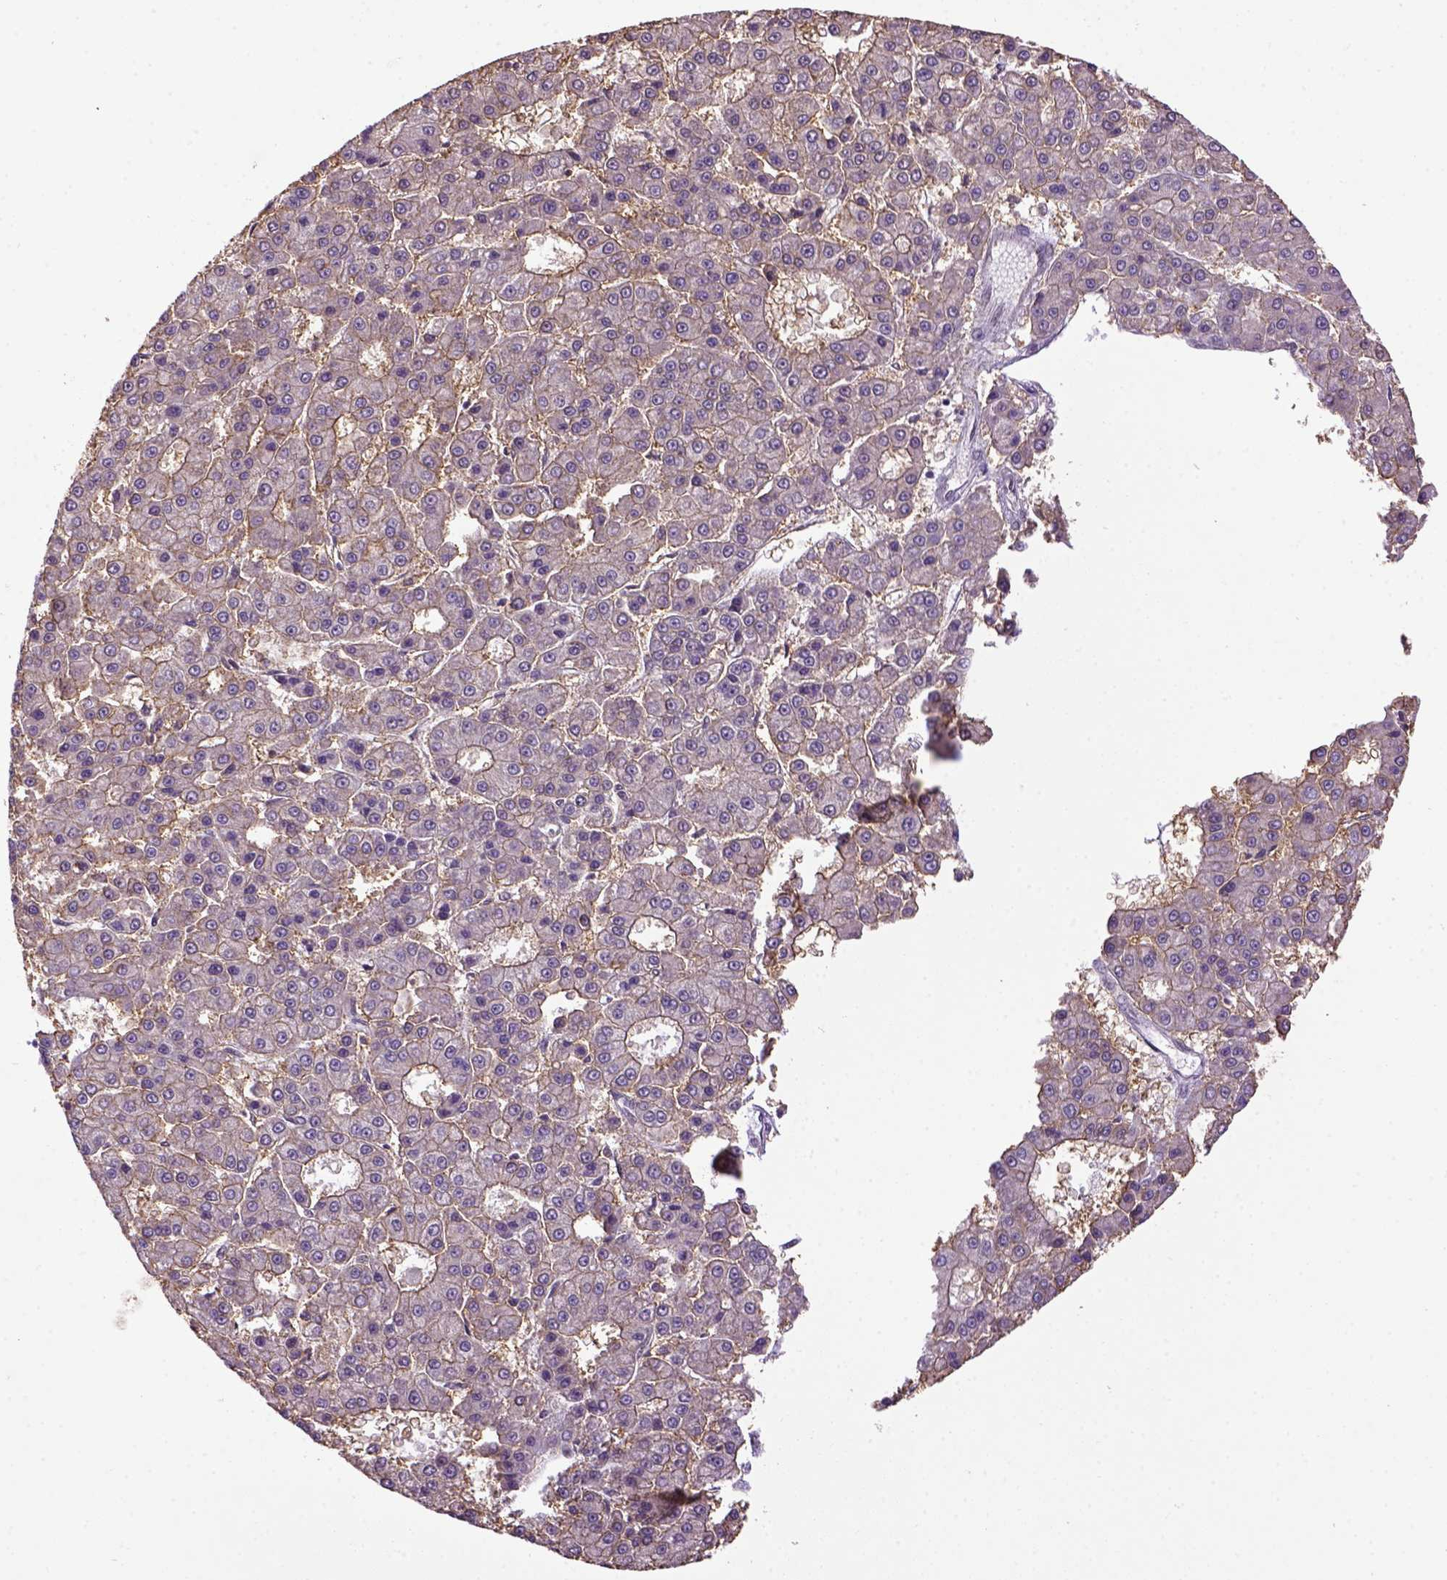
{"staining": {"intensity": "weak", "quantity": ">75%", "location": "cytoplasmic/membranous"}, "tissue": "liver cancer", "cell_type": "Tumor cells", "image_type": "cancer", "snomed": [{"axis": "morphology", "description": "Carcinoma, Hepatocellular, NOS"}, {"axis": "topography", "description": "Liver"}], "caption": "IHC (DAB (3,3'-diaminobenzidine)) staining of liver cancer reveals weak cytoplasmic/membranous protein positivity in about >75% of tumor cells.", "gene": "WDR17", "patient": {"sex": "male", "age": 70}}